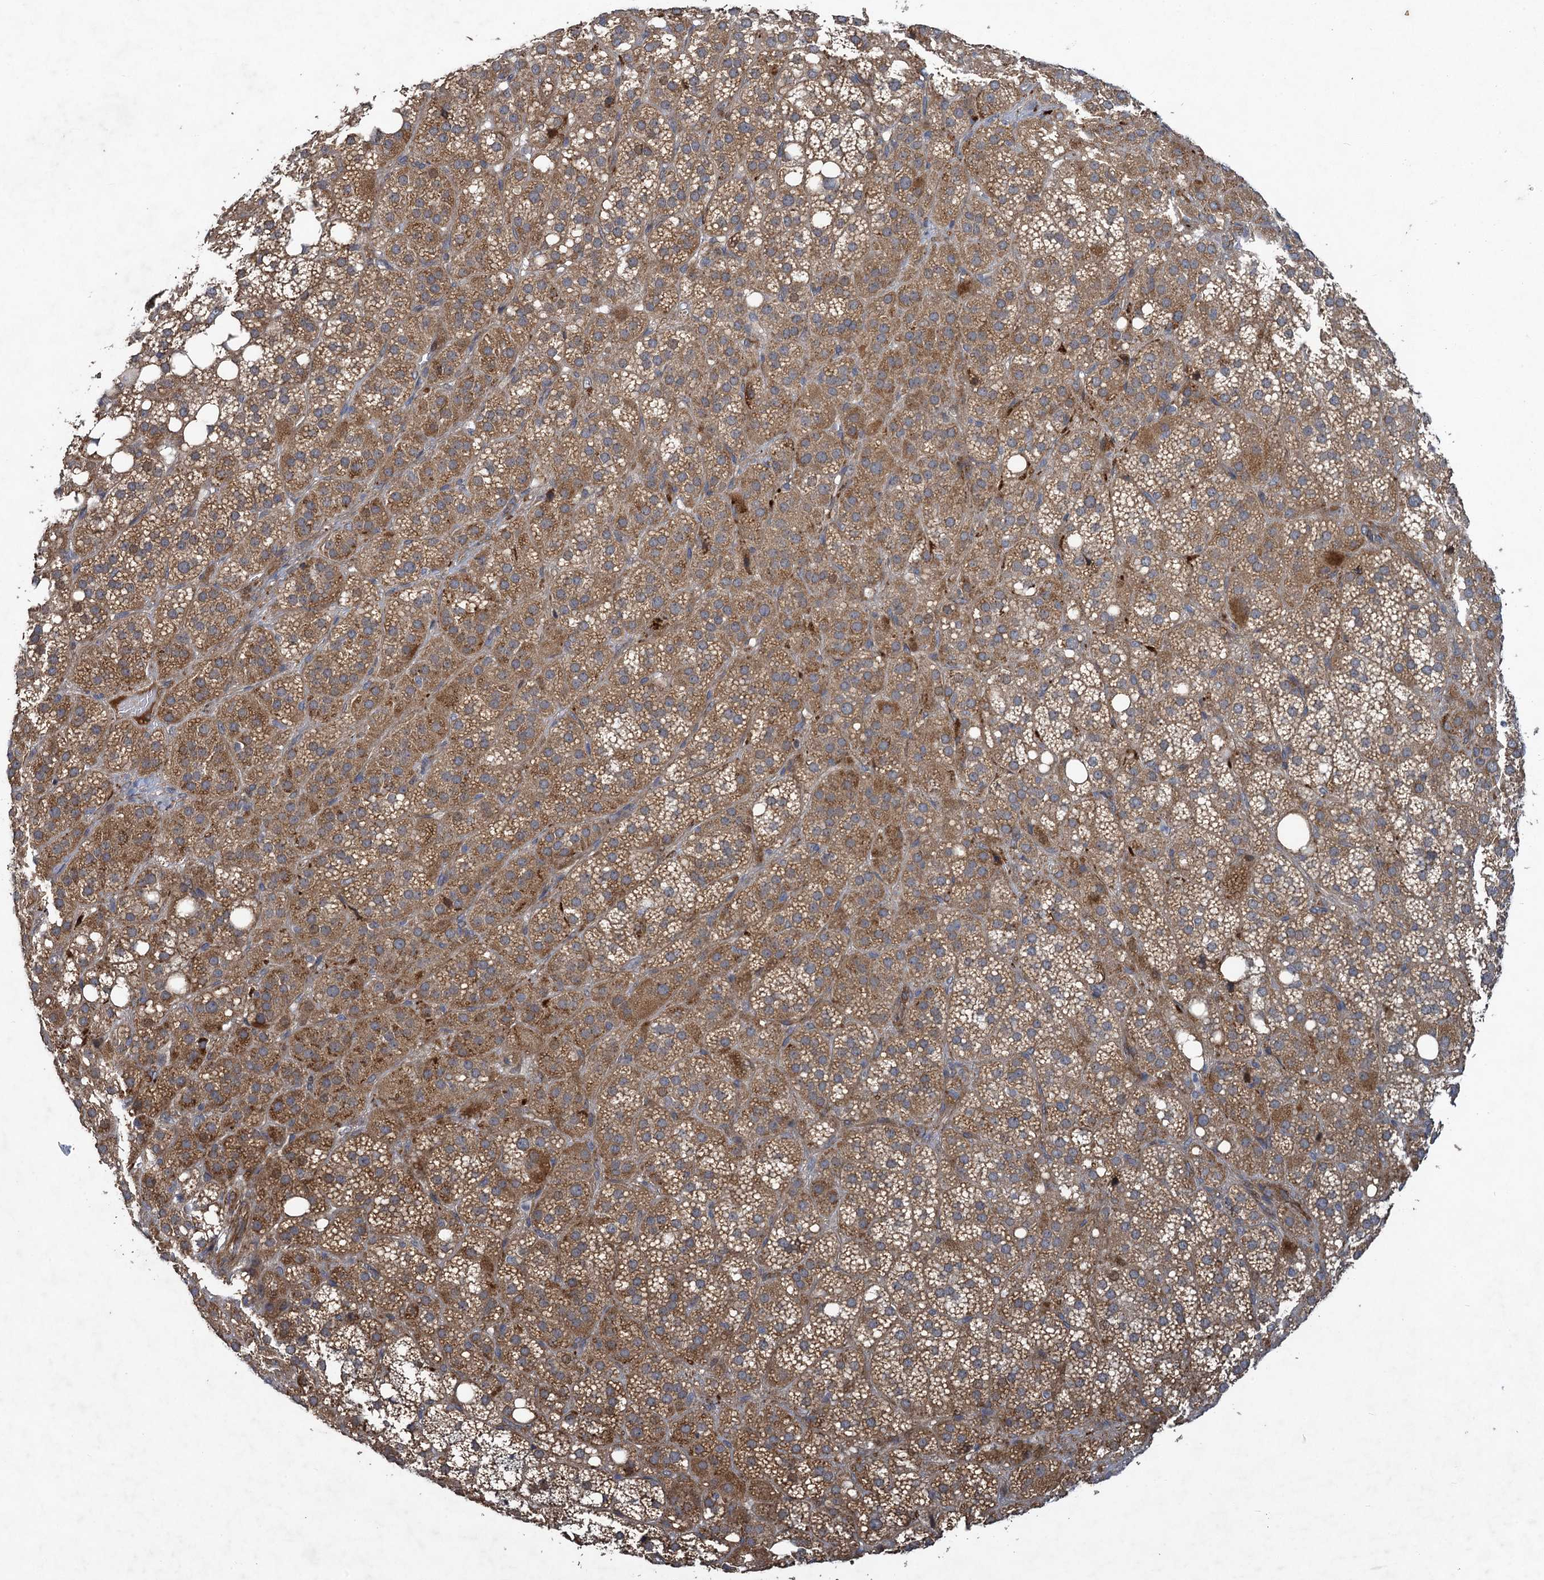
{"staining": {"intensity": "strong", "quantity": ">75%", "location": "cytoplasmic/membranous"}, "tissue": "adrenal gland", "cell_type": "Glandular cells", "image_type": "normal", "snomed": [{"axis": "morphology", "description": "Normal tissue, NOS"}, {"axis": "topography", "description": "Adrenal gland"}], "caption": "Protein analysis of benign adrenal gland shows strong cytoplasmic/membranous positivity in about >75% of glandular cells.", "gene": "NUDT22", "patient": {"sex": "female", "age": 59}}